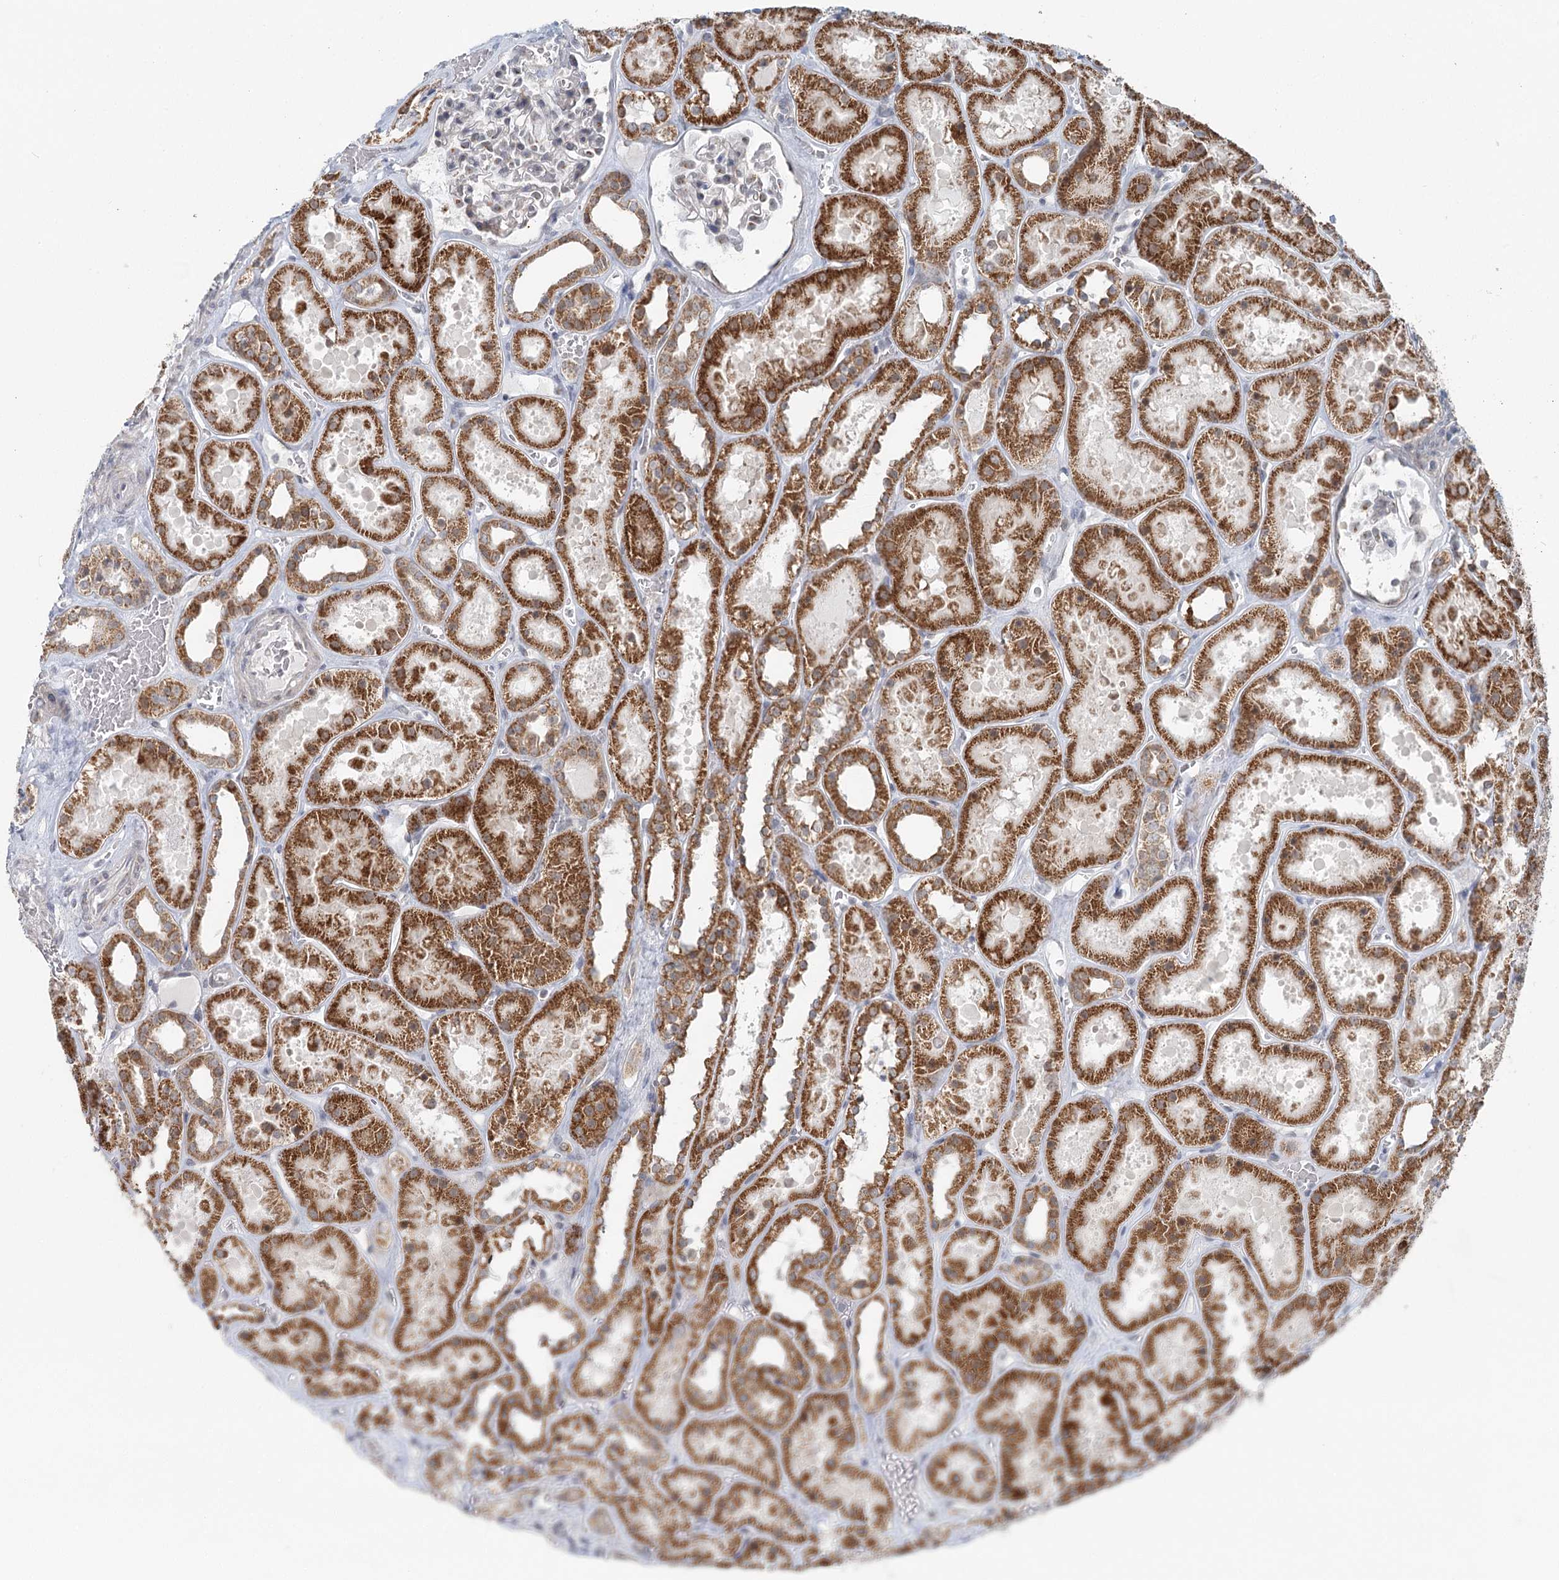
{"staining": {"intensity": "negative", "quantity": "none", "location": "none"}, "tissue": "kidney", "cell_type": "Cells in glomeruli", "image_type": "normal", "snomed": [{"axis": "morphology", "description": "Normal tissue, NOS"}, {"axis": "topography", "description": "Kidney"}], "caption": "DAB immunohistochemical staining of benign kidney displays no significant expression in cells in glomeruli.", "gene": "RNF150", "patient": {"sex": "female", "age": 41}}